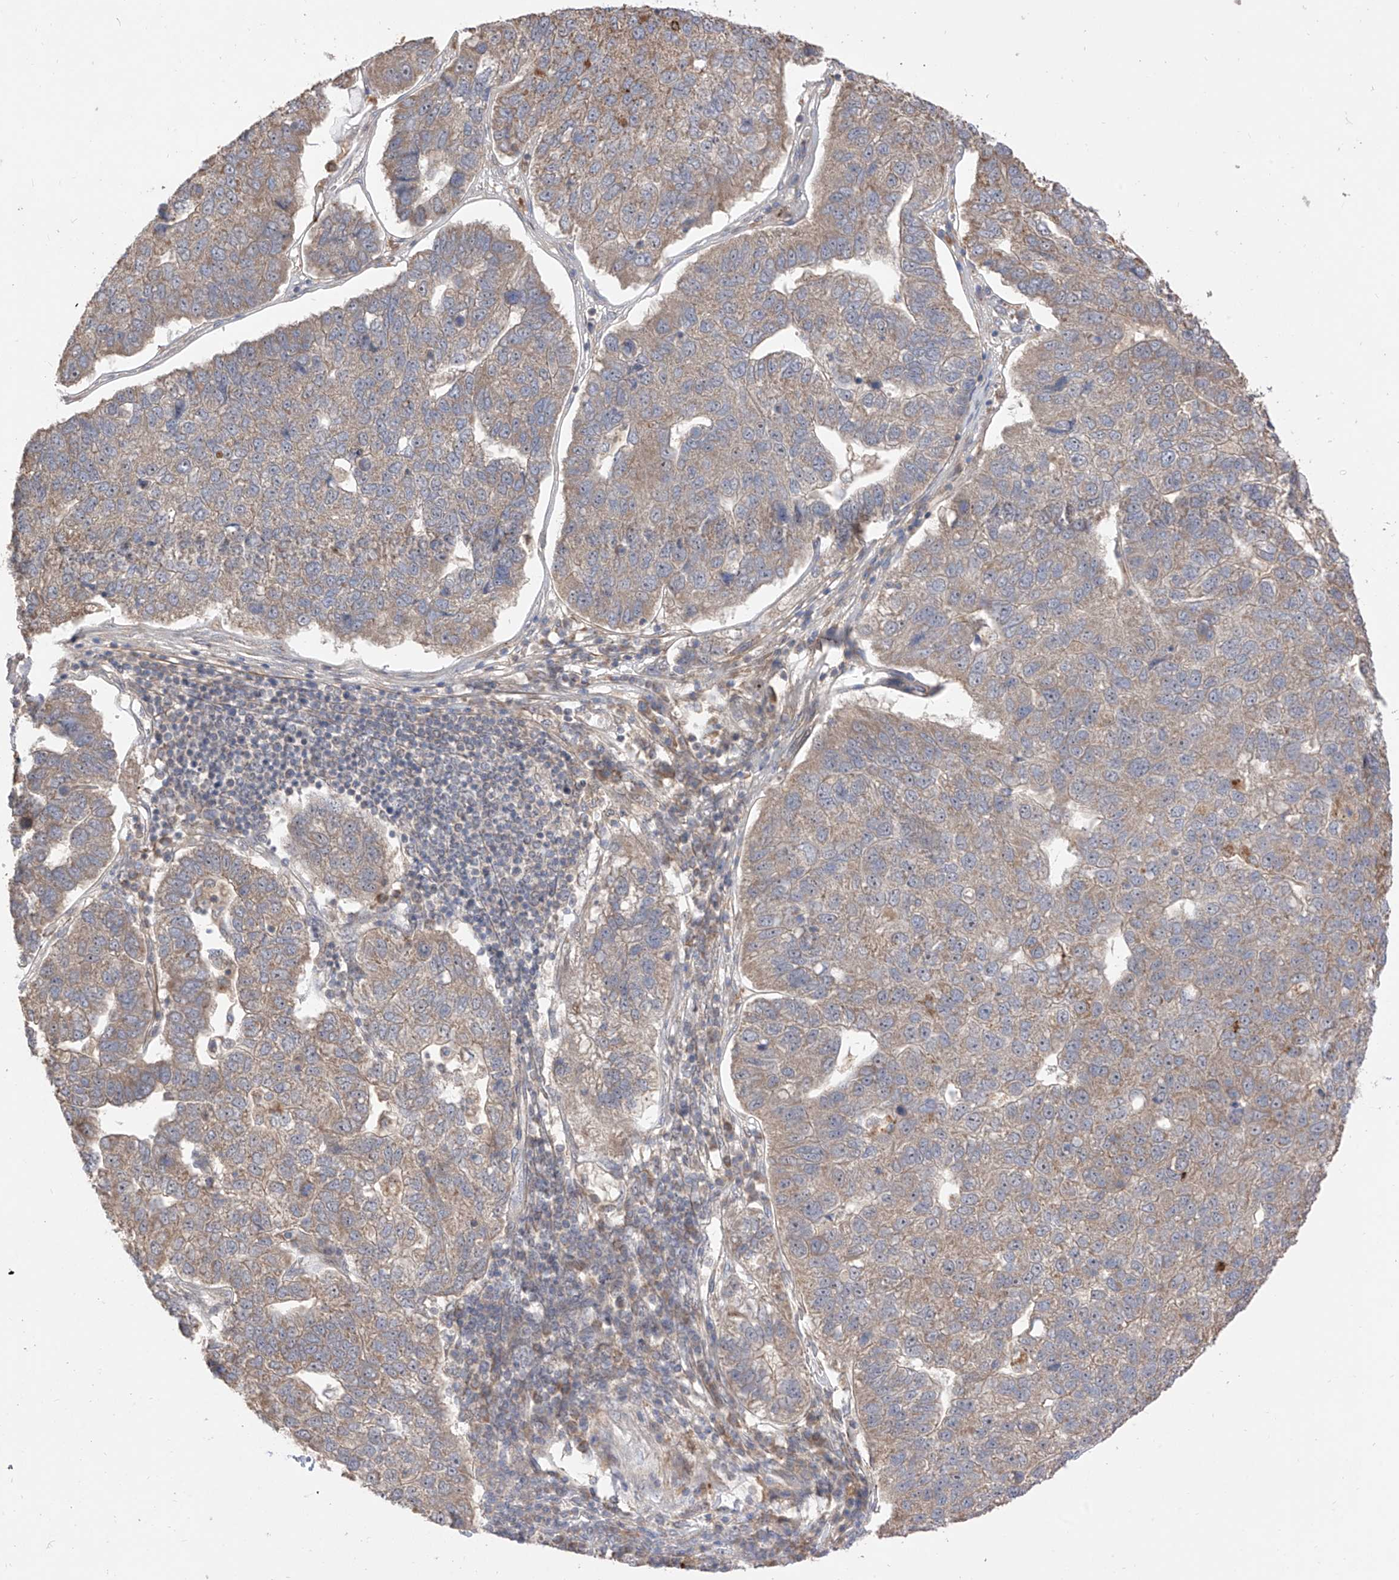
{"staining": {"intensity": "weak", "quantity": ">75%", "location": "cytoplasmic/membranous"}, "tissue": "pancreatic cancer", "cell_type": "Tumor cells", "image_type": "cancer", "snomed": [{"axis": "morphology", "description": "Adenocarcinoma, NOS"}, {"axis": "topography", "description": "Pancreas"}], "caption": "Pancreatic cancer tissue shows weak cytoplasmic/membranous expression in approximately >75% of tumor cells, visualized by immunohistochemistry.", "gene": "LATS1", "patient": {"sex": "female", "age": 61}}